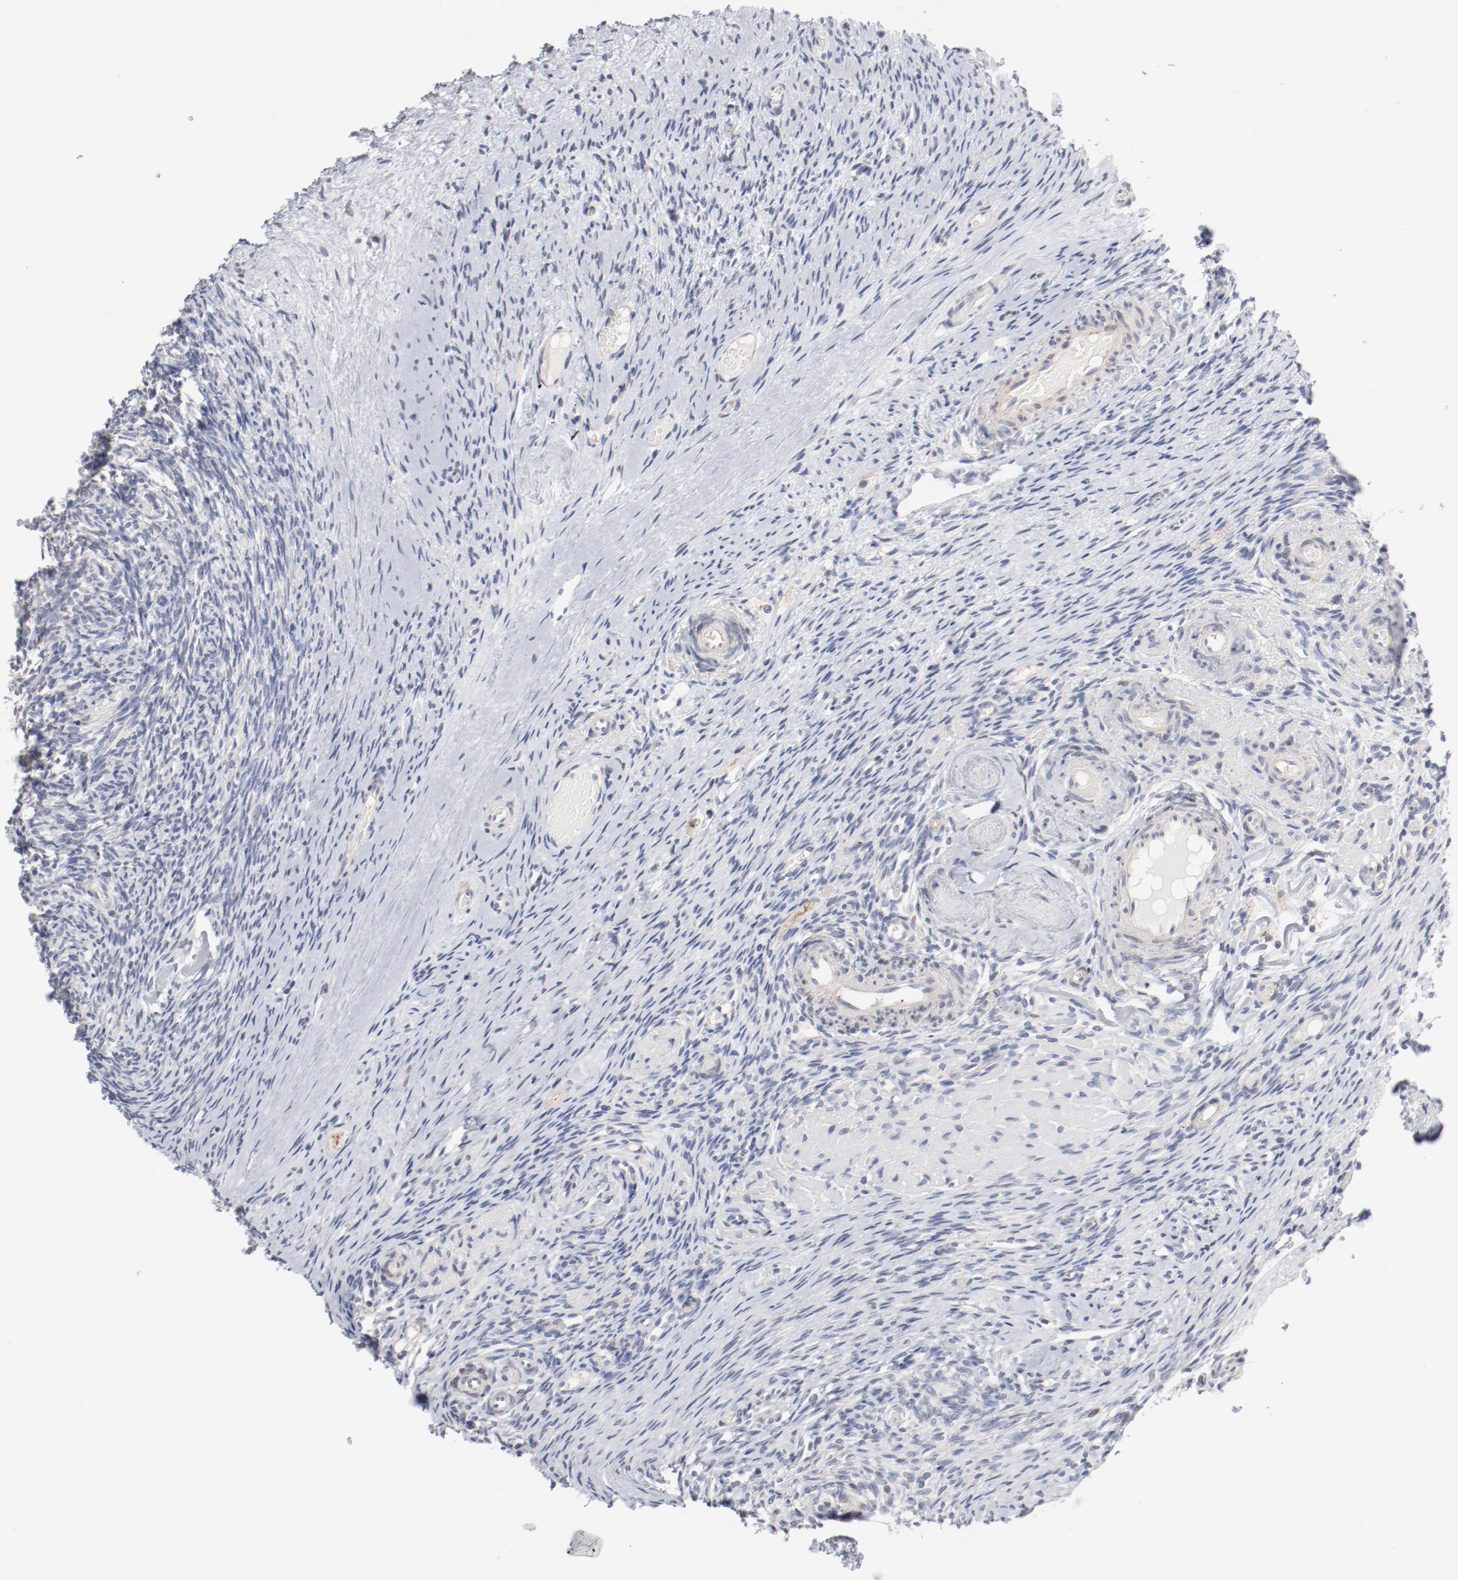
{"staining": {"intensity": "negative", "quantity": "none", "location": "none"}, "tissue": "ovary", "cell_type": "Ovarian stroma cells", "image_type": "normal", "snomed": [{"axis": "morphology", "description": "Normal tissue, NOS"}, {"axis": "topography", "description": "Ovary"}], "caption": "The histopathology image shows no significant expression in ovarian stroma cells of ovary.", "gene": "AK7", "patient": {"sex": "female", "age": 60}}